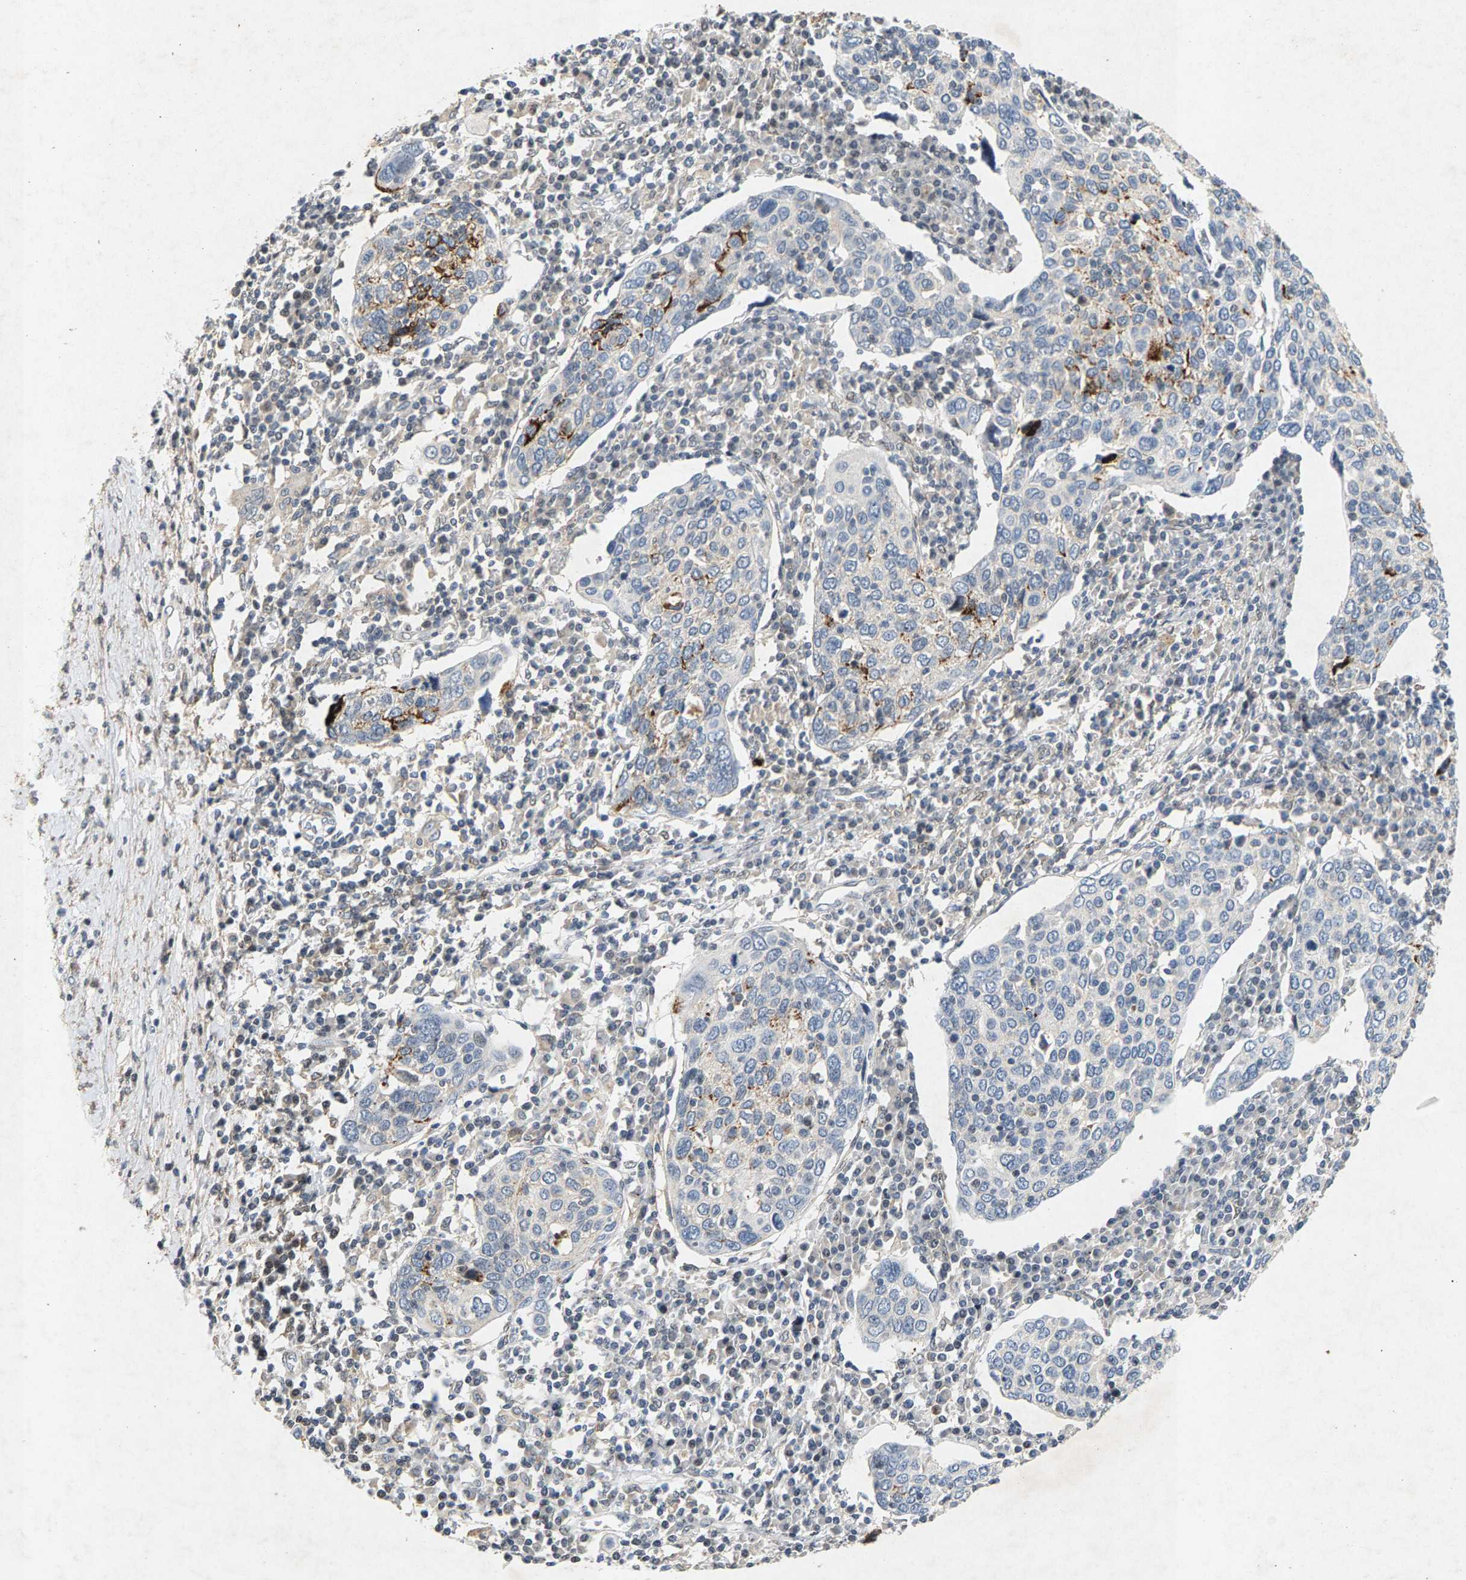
{"staining": {"intensity": "strong", "quantity": "<25%", "location": "cytoplasmic/membranous"}, "tissue": "cervical cancer", "cell_type": "Tumor cells", "image_type": "cancer", "snomed": [{"axis": "morphology", "description": "Squamous cell carcinoma, NOS"}, {"axis": "topography", "description": "Cervix"}], "caption": "Immunohistochemical staining of human cervical cancer (squamous cell carcinoma) demonstrates medium levels of strong cytoplasmic/membranous positivity in approximately <25% of tumor cells.", "gene": "ZPR1", "patient": {"sex": "female", "age": 40}}